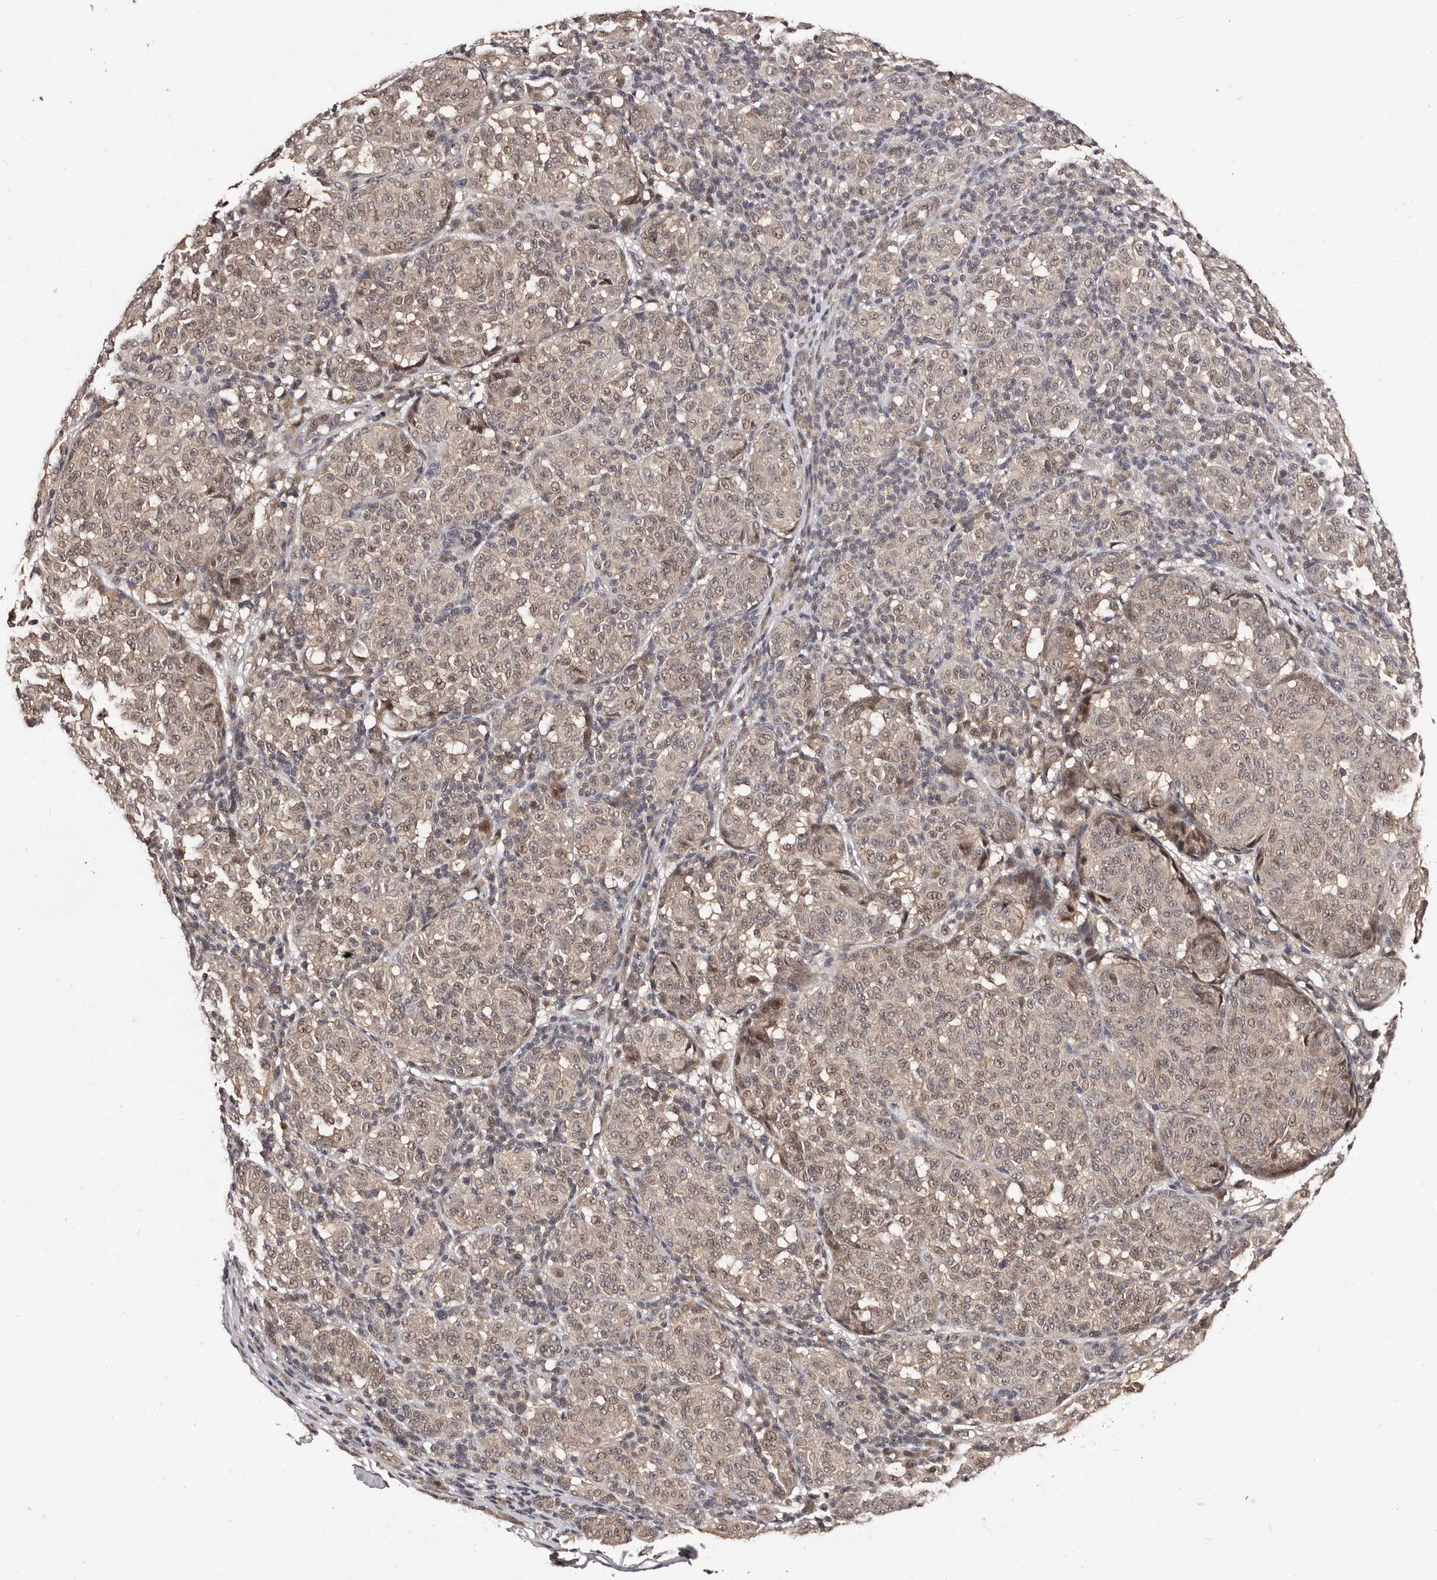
{"staining": {"intensity": "weak", "quantity": ">75%", "location": "cytoplasmic/membranous,nuclear"}, "tissue": "melanoma", "cell_type": "Tumor cells", "image_type": "cancer", "snomed": [{"axis": "morphology", "description": "Malignant melanoma, NOS"}, {"axis": "topography", "description": "Skin"}], "caption": "A high-resolution image shows immunohistochemistry (IHC) staining of melanoma, which demonstrates weak cytoplasmic/membranous and nuclear expression in approximately >75% of tumor cells.", "gene": "TBC1D22B", "patient": {"sex": "male", "age": 59}}